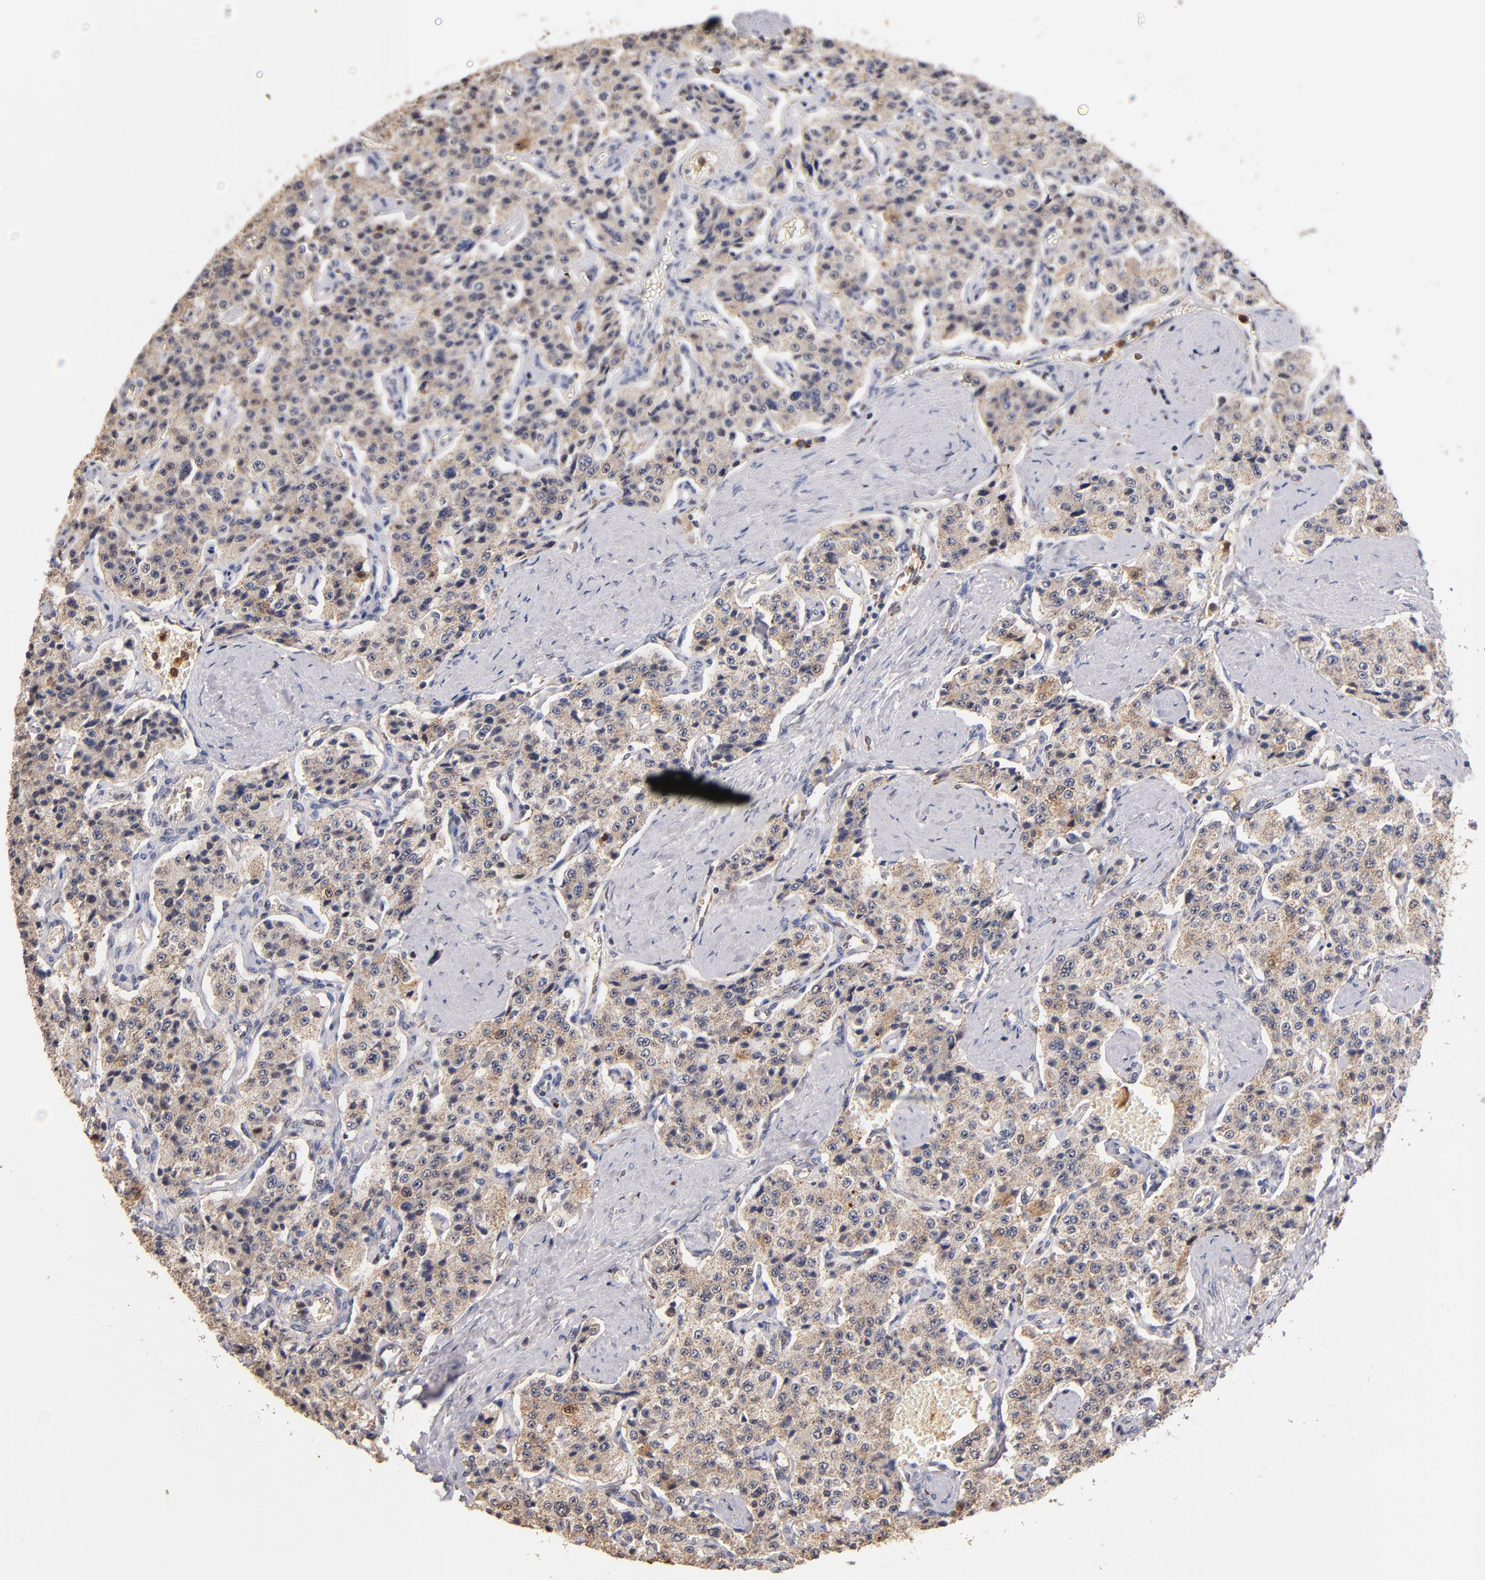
{"staining": {"intensity": "moderate", "quantity": ">75%", "location": "cytoplasmic/membranous"}, "tissue": "carcinoid", "cell_type": "Tumor cells", "image_type": "cancer", "snomed": [{"axis": "morphology", "description": "Carcinoid, malignant, NOS"}, {"axis": "topography", "description": "Small intestine"}], "caption": "This micrograph displays immunohistochemistry (IHC) staining of malignant carcinoid, with medium moderate cytoplasmic/membranous staining in about >75% of tumor cells.", "gene": "RO60", "patient": {"sex": "male", "age": 52}}